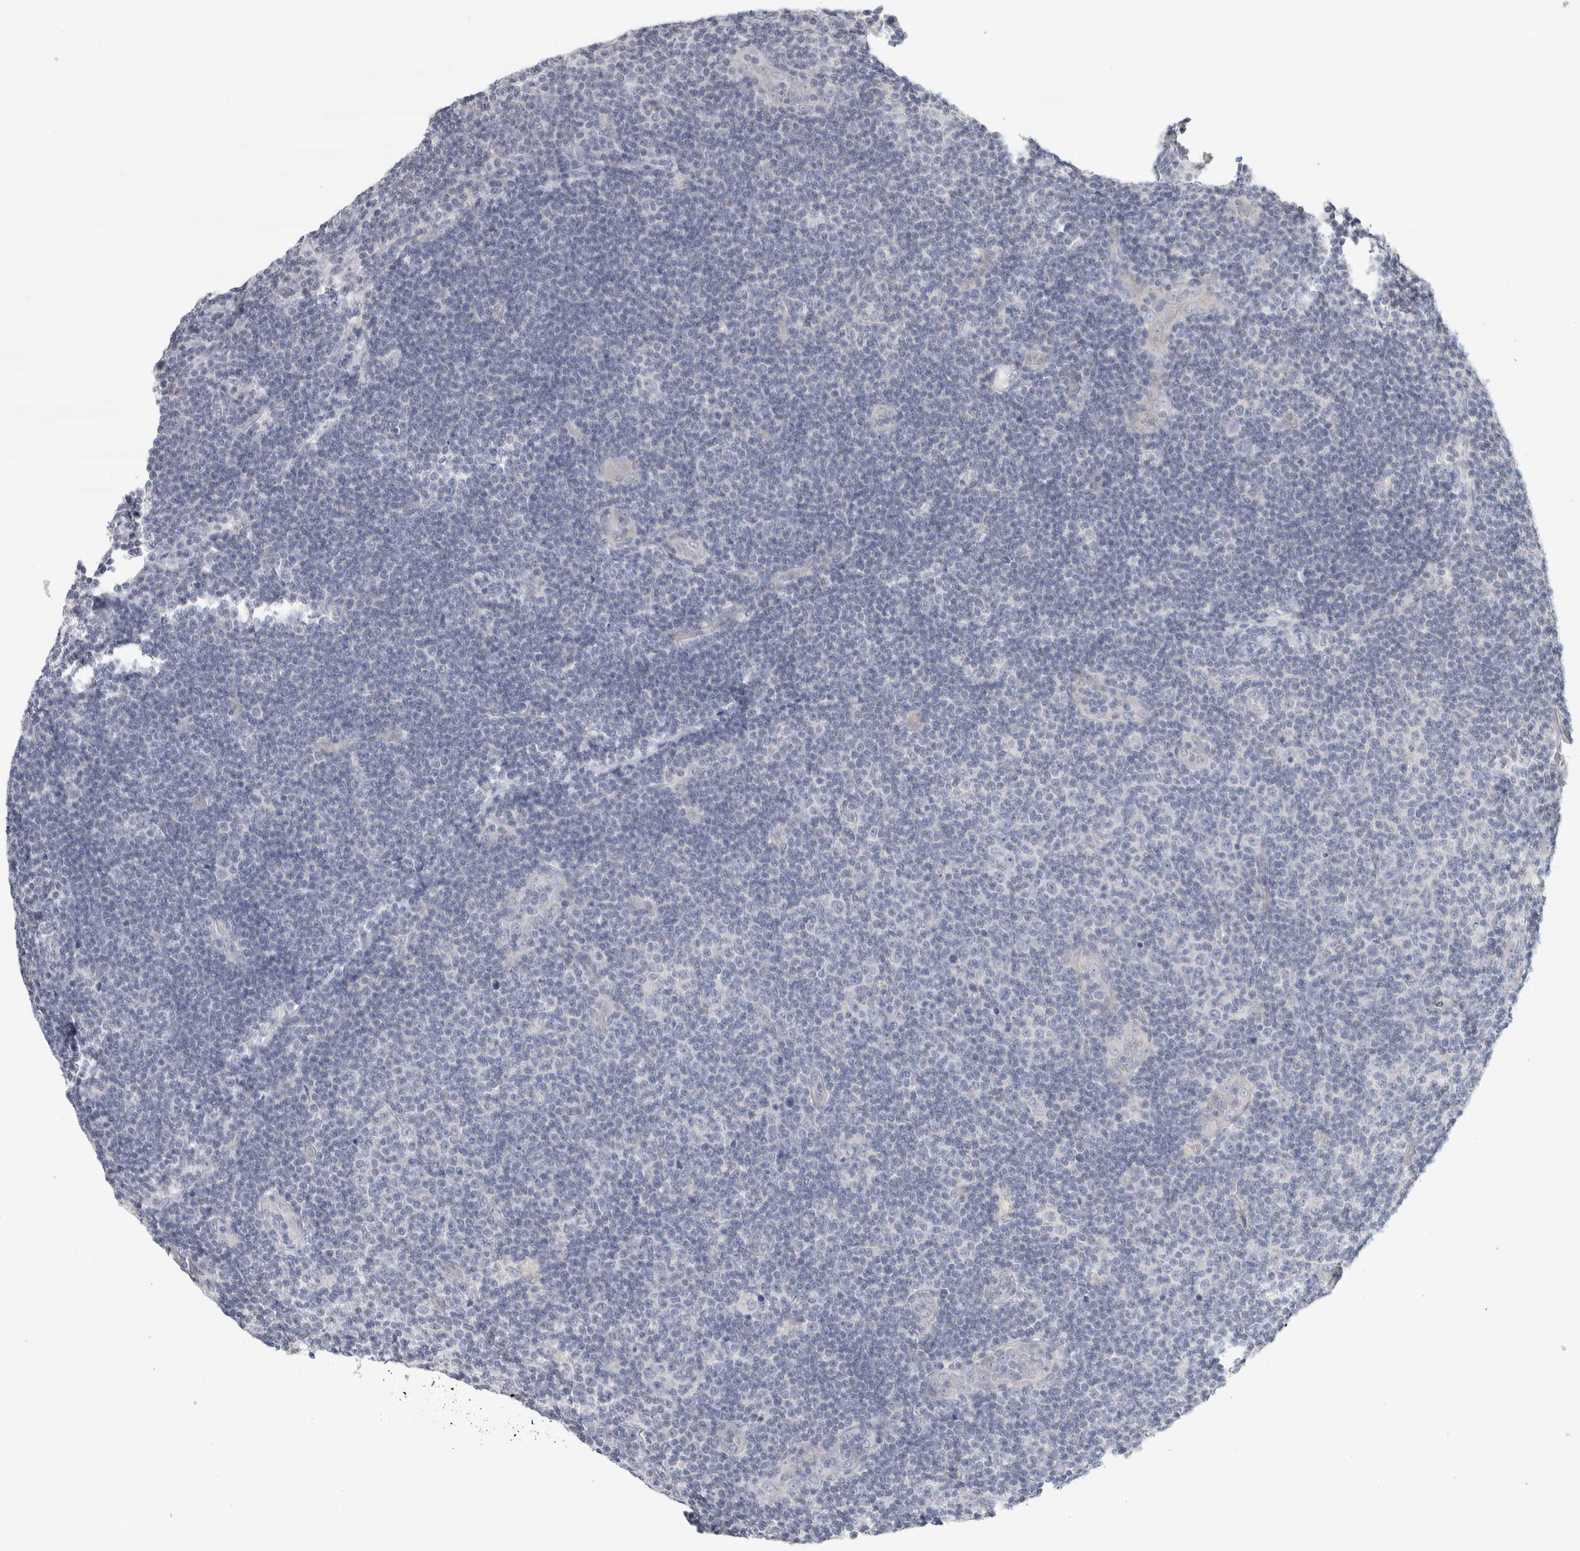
{"staining": {"intensity": "negative", "quantity": "none", "location": "none"}, "tissue": "lymphoma", "cell_type": "Tumor cells", "image_type": "cancer", "snomed": [{"axis": "morphology", "description": "Malignant lymphoma, non-Hodgkin's type, Low grade"}, {"axis": "topography", "description": "Lymph node"}], "caption": "Immunohistochemical staining of low-grade malignant lymphoma, non-Hodgkin's type displays no significant expression in tumor cells. (DAB immunohistochemistry (IHC) with hematoxylin counter stain).", "gene": "DCXR", "patient": {"sex": "male", "age": 83}}